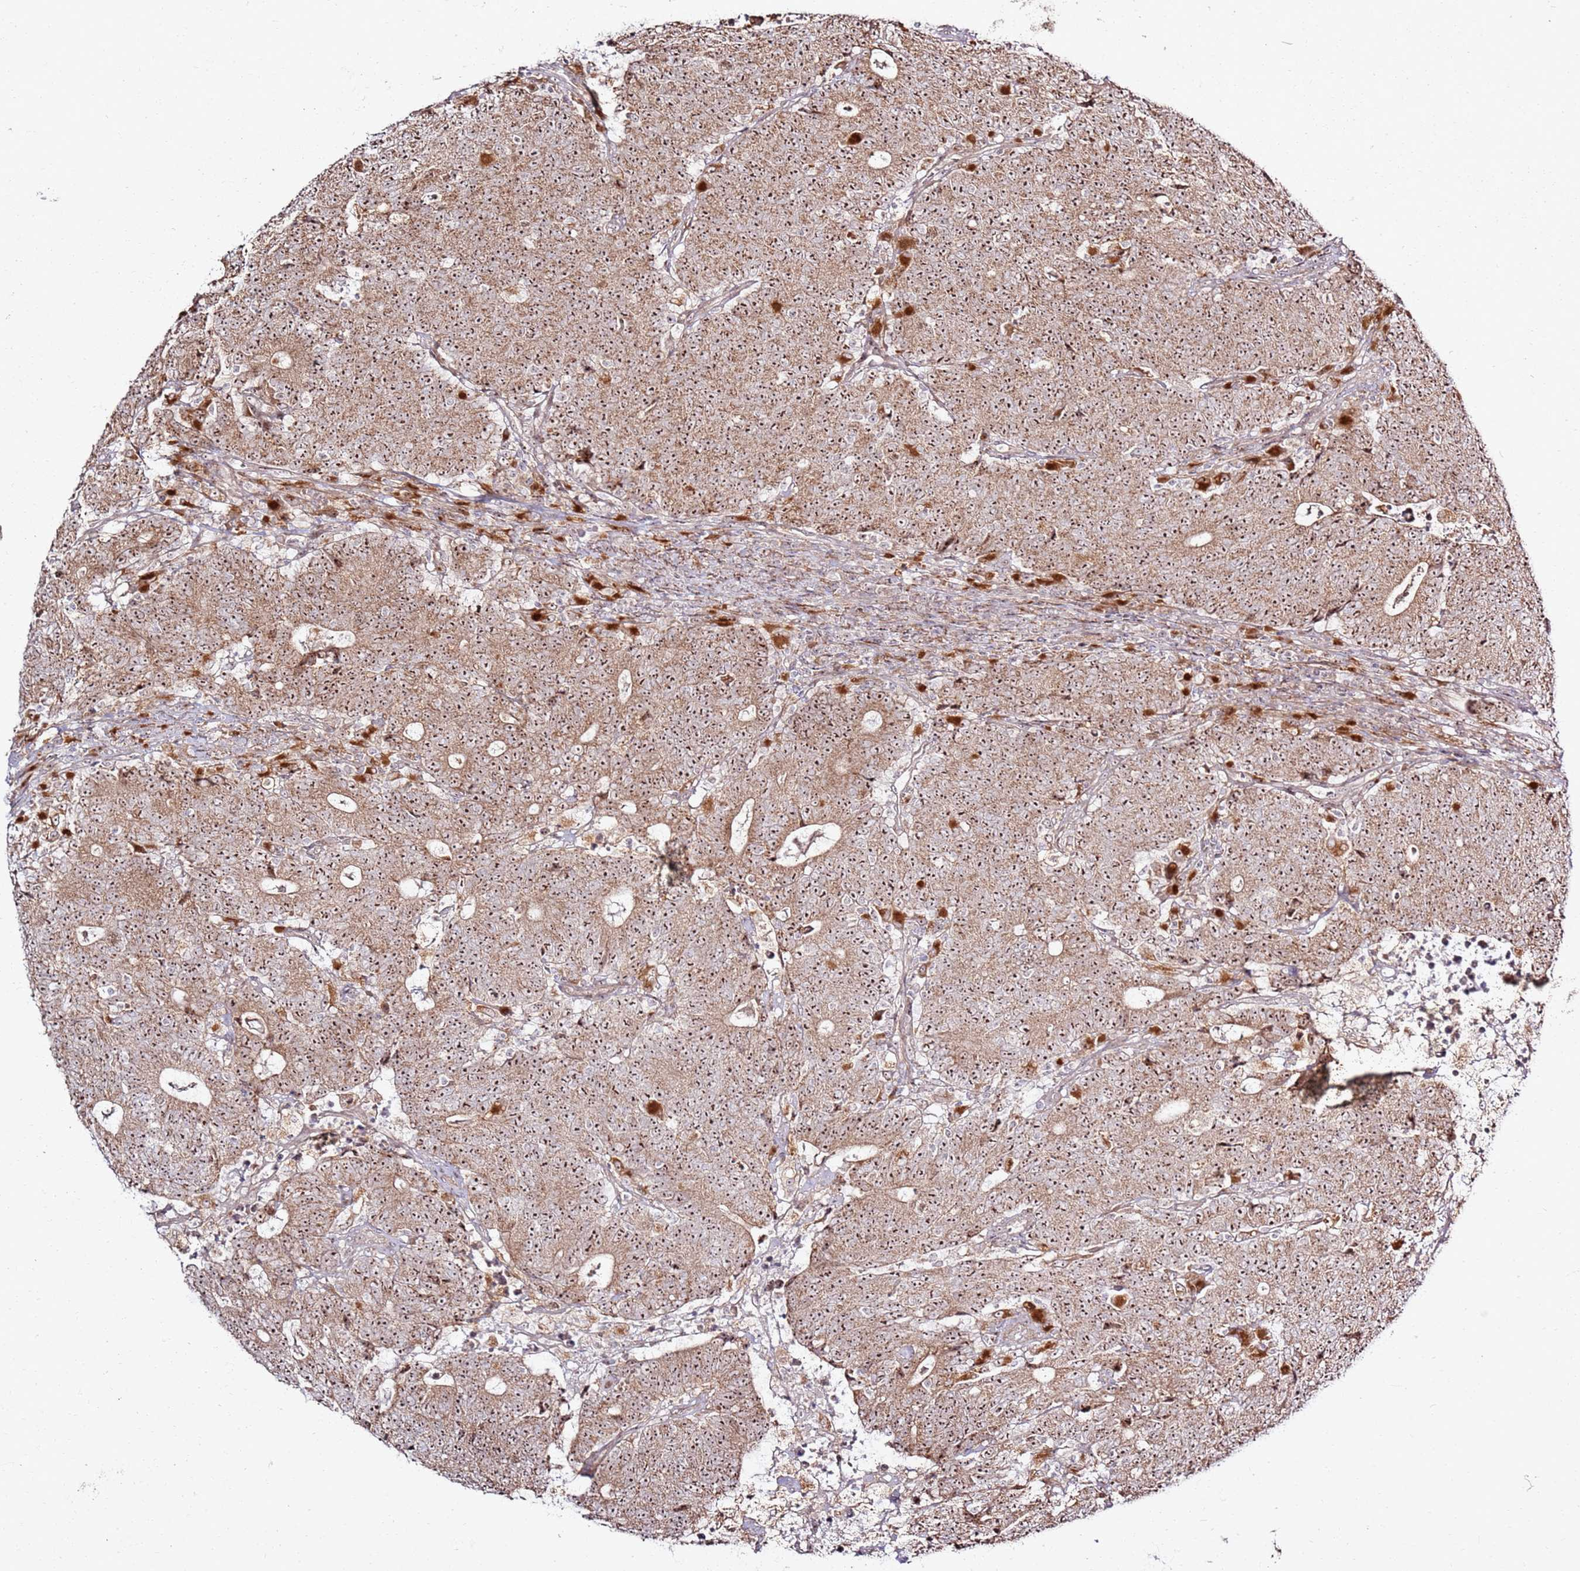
{"staining": {"intensity": "moderate", "quantity": ">75%", "location": "cytoplasmic/membranous,nuclear"}, "tissue": "colorectal cancer", "cell_type": "Tumor cells", "image_type": "cancer", "snomed": [{"axis": "morphology", "description": "Adenocarcinoma, NOS"}, {"axis": "topography", "description": "Colon"}], "caption": "Colorectal cancer stained with DAB immunohistochemistry displays medium levels of moderate cytoplasmic/membranous and nuclear positivity in approximately >75% of tumor cells.", "gene": "CNPY1", "patient": {"sex": "female", "age": 75}}